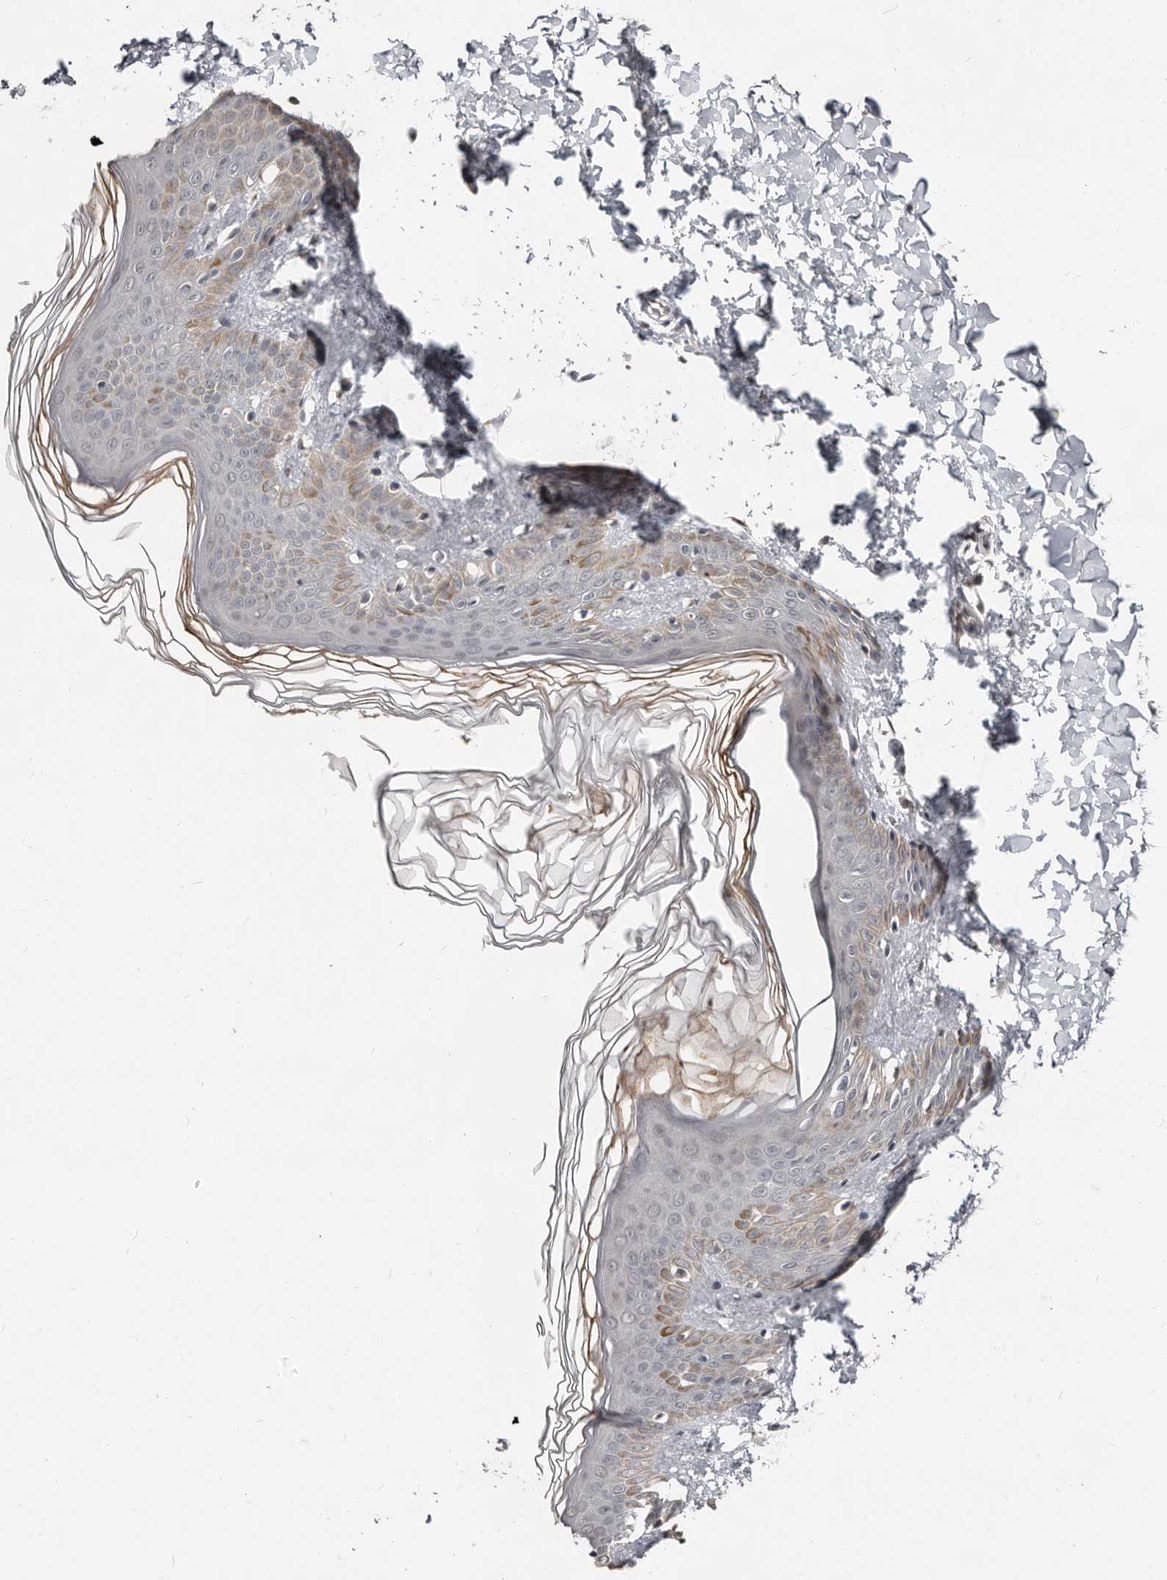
{"staining": {"intensity": "weak", "quantity": "<25%", "location": "cytoplasmic/membranous"}, "tissue": "skin", "cell_type": "Fibroblasts", "image_type": "normal", "snomed": [{"axis": "morphology", "description": "Normal tissue, NOS"}, {"axis": "morphology", "description": "Neoplasm, benign, NOS"}, {"axis": "topography", "description": "Skin"}, {"axis": "topography", "description": "Soft tissue"}], "caption": "This histopathology image is of benign skin stained with IHC to label a protein in brown with the nuclei are counter-stained blue. There is no positivity in fibroblasts.", "gene": "APOL6", "patient": {"sex": "male", "age": 26}}